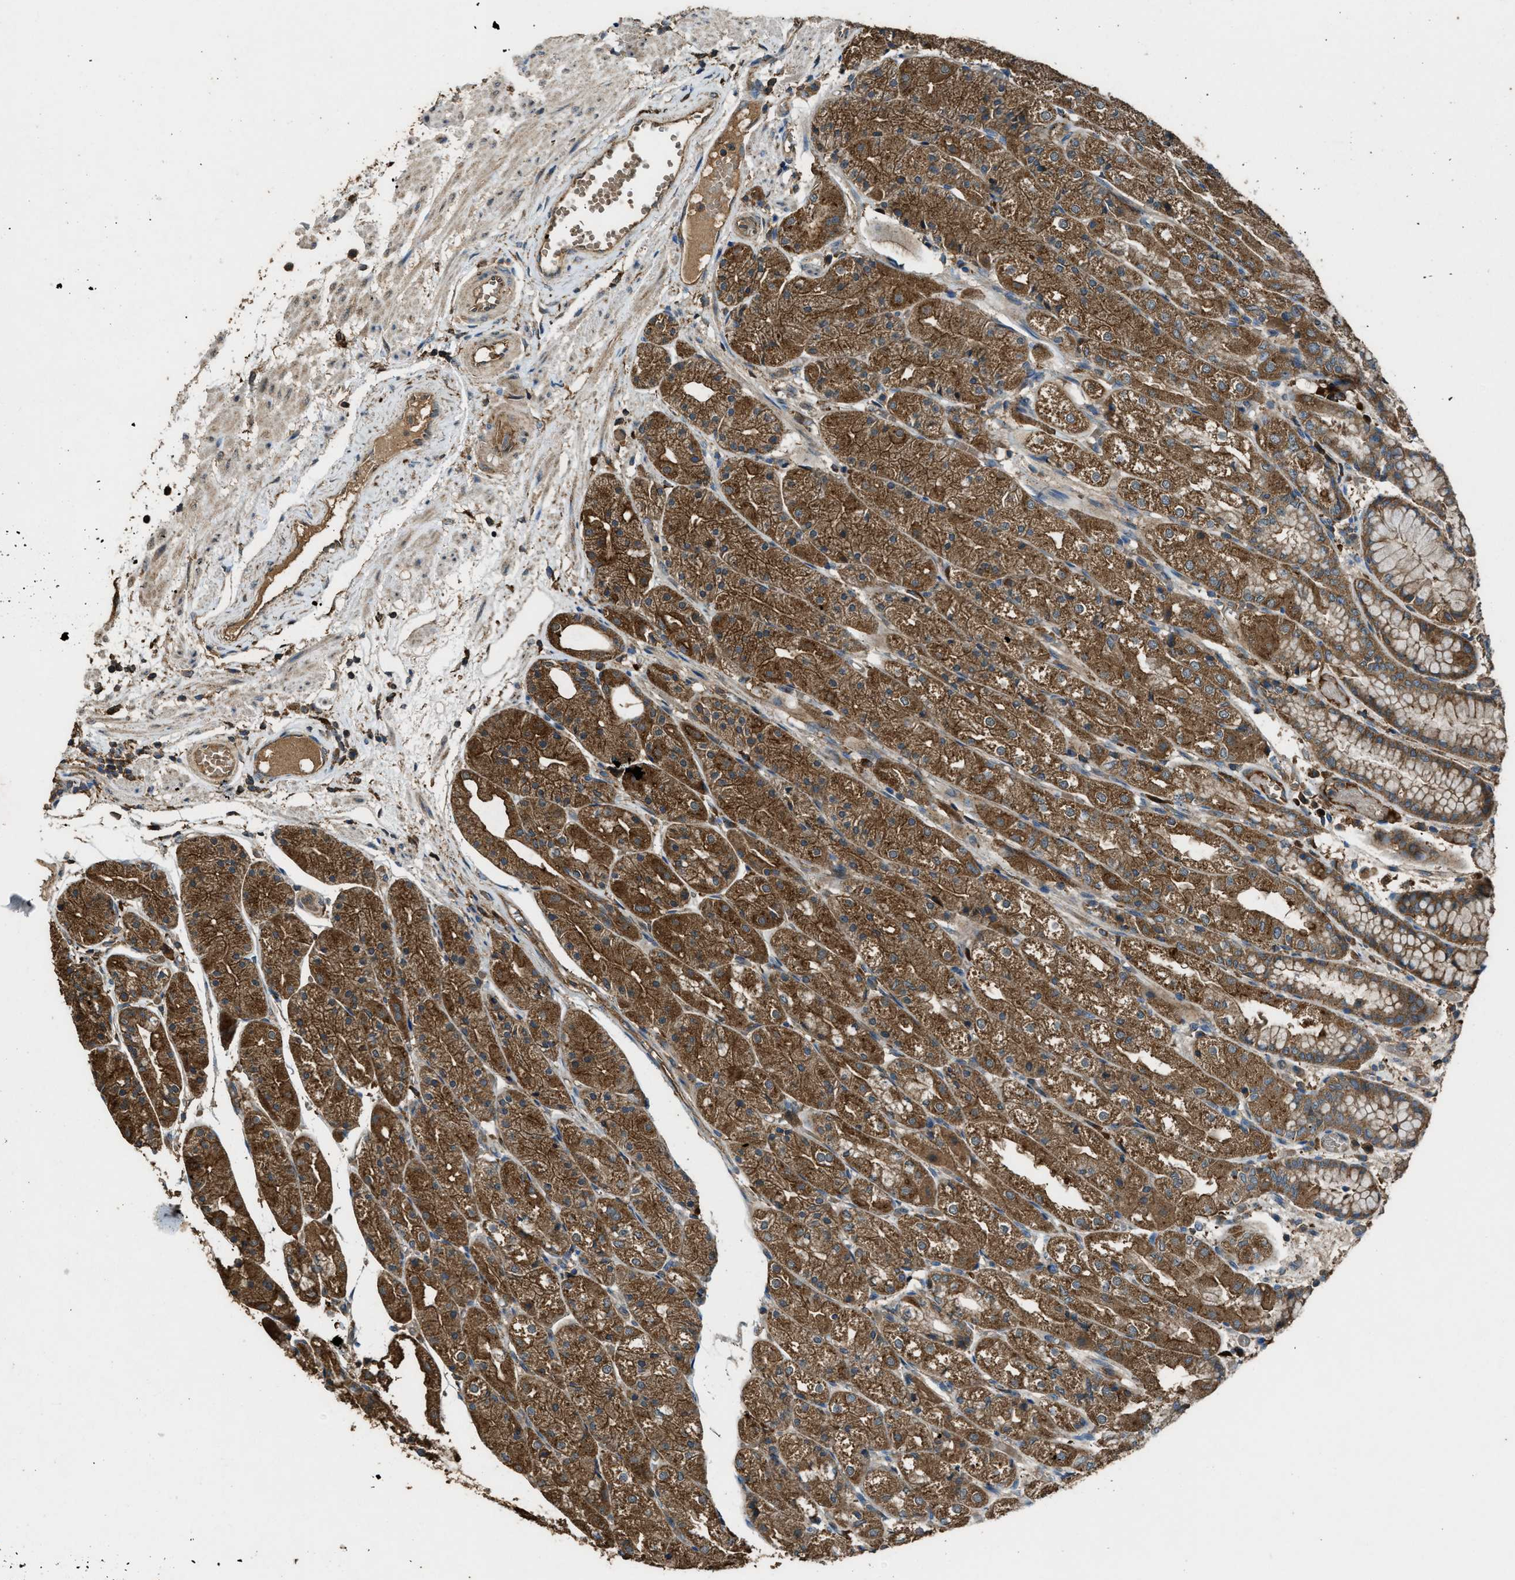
{"staining": {"intensity": "strong", "quantity": ">75%", "location": "cytoplasmic/membranous"}, "tissue": "stomach", "cell_type": "Glandular cells", "image_type": "normal", "snomed": [{"axis": "morphology", "description": "Normal tissue, NOS"}, {"axis": "topography", "description": "Stomach, upper"}], "caption": "Glandular cells show high levels of strong cytoplasmic/membranous positivity in about >75% of cells in benign stomach.", "gene": "MAP3K8", "patient": {"sex": "male", "age": 72}}